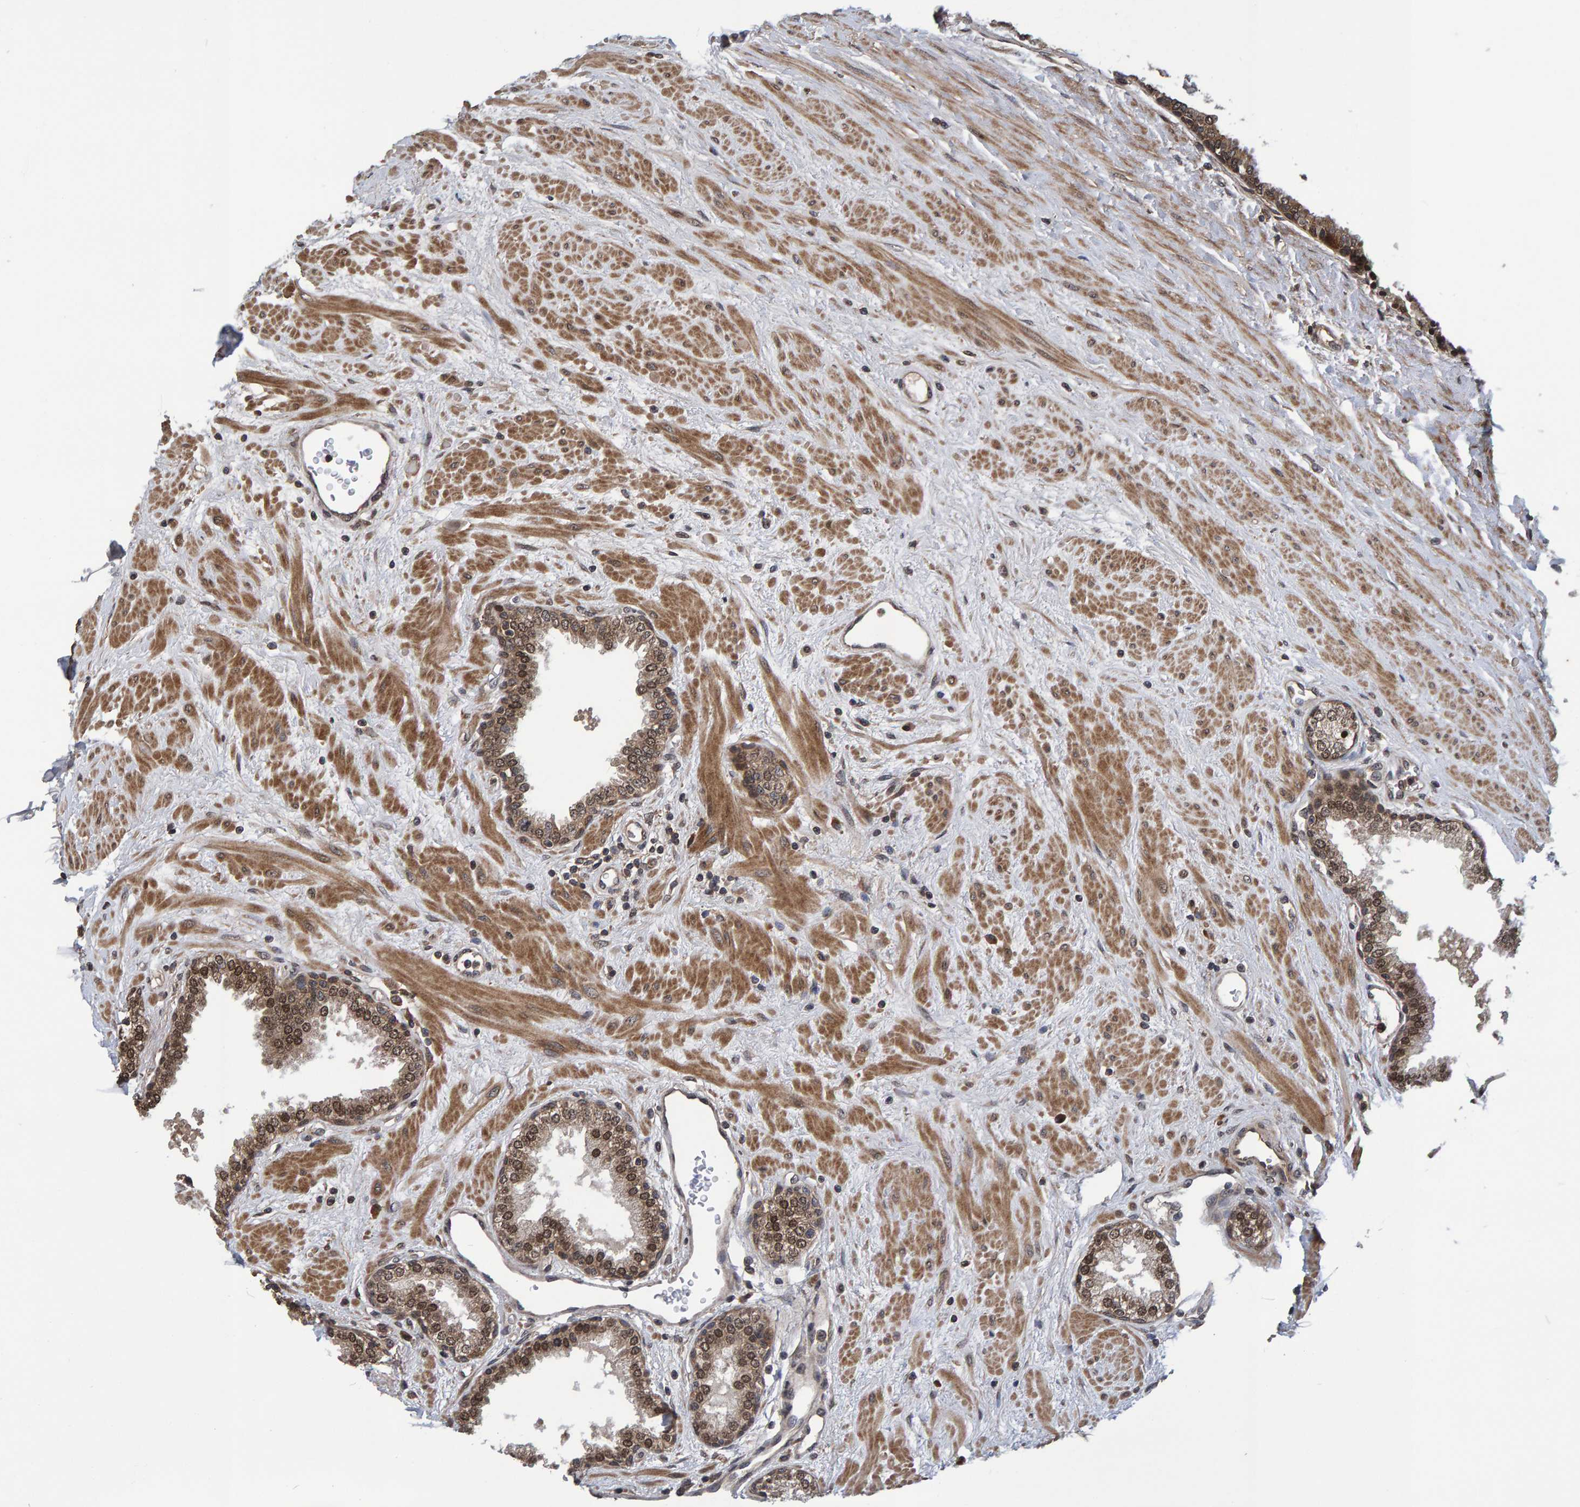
{"staining": {"intensity": "moderate", "quantity": ">75%", "location": "cytoplasmic/membranous,nuclear"}, "tissue": "prostate", "cell_type": "Glandular cells", "image_type": "normal", "snomed": [{"axis": "morphology", "description": "Normal tissue, NOS"}, {"axis": "topography", "description": "Prostate"}], "caption": "Glandular cells display moderate cytoplasmic/membranous,nuclear positivity in approximately >75% of cells in unremarkable prostate.", "gene": "GAB2", "patient": {"sex": "male", "age": 51}}